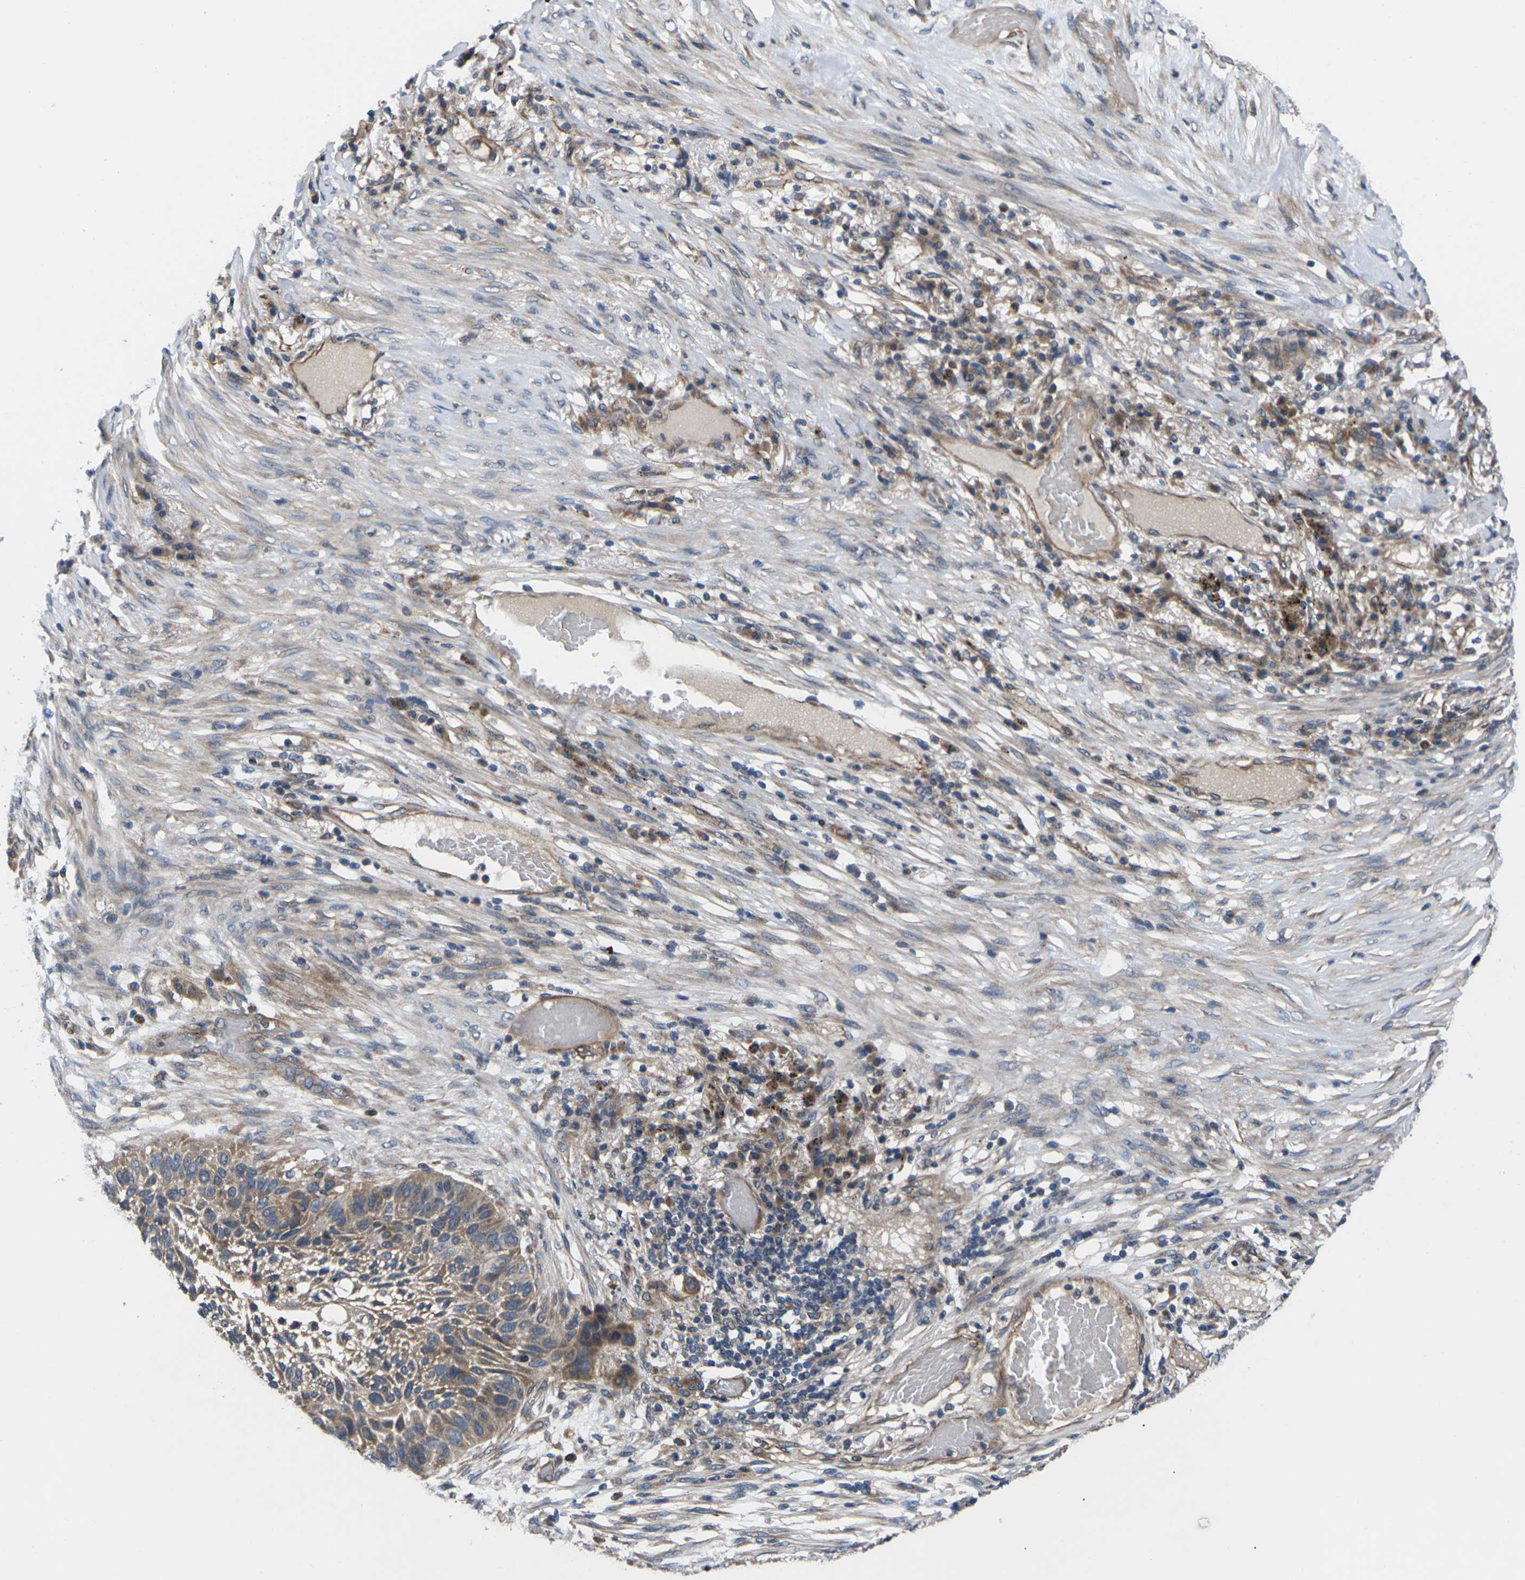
{"staining": {"intensity": "moderate", "quantity": ">75%", "location": "cytoplasmic/membranous"}, "tissue": "lung cancer", "cell_type": "Tumor cells", "image_type": "cancer", "snomed": [{"axis": "morphology", "description": "Squamous cell carcinoma, NOS"}, {"axis": "topography", "description": "Lung"}], "caption": "Protein staining of lung cancer (squamous cell carcinoma) tissue shows moderate cytoplasmic/membranous positivity in approximately >75% of tumor cells. (DAB (3,3'-diaminobenzidine) = brown stain, brightfield microscopy at high magnification).", "gene": "DKK2", "patient": {"sex": "male", "age": 57}}